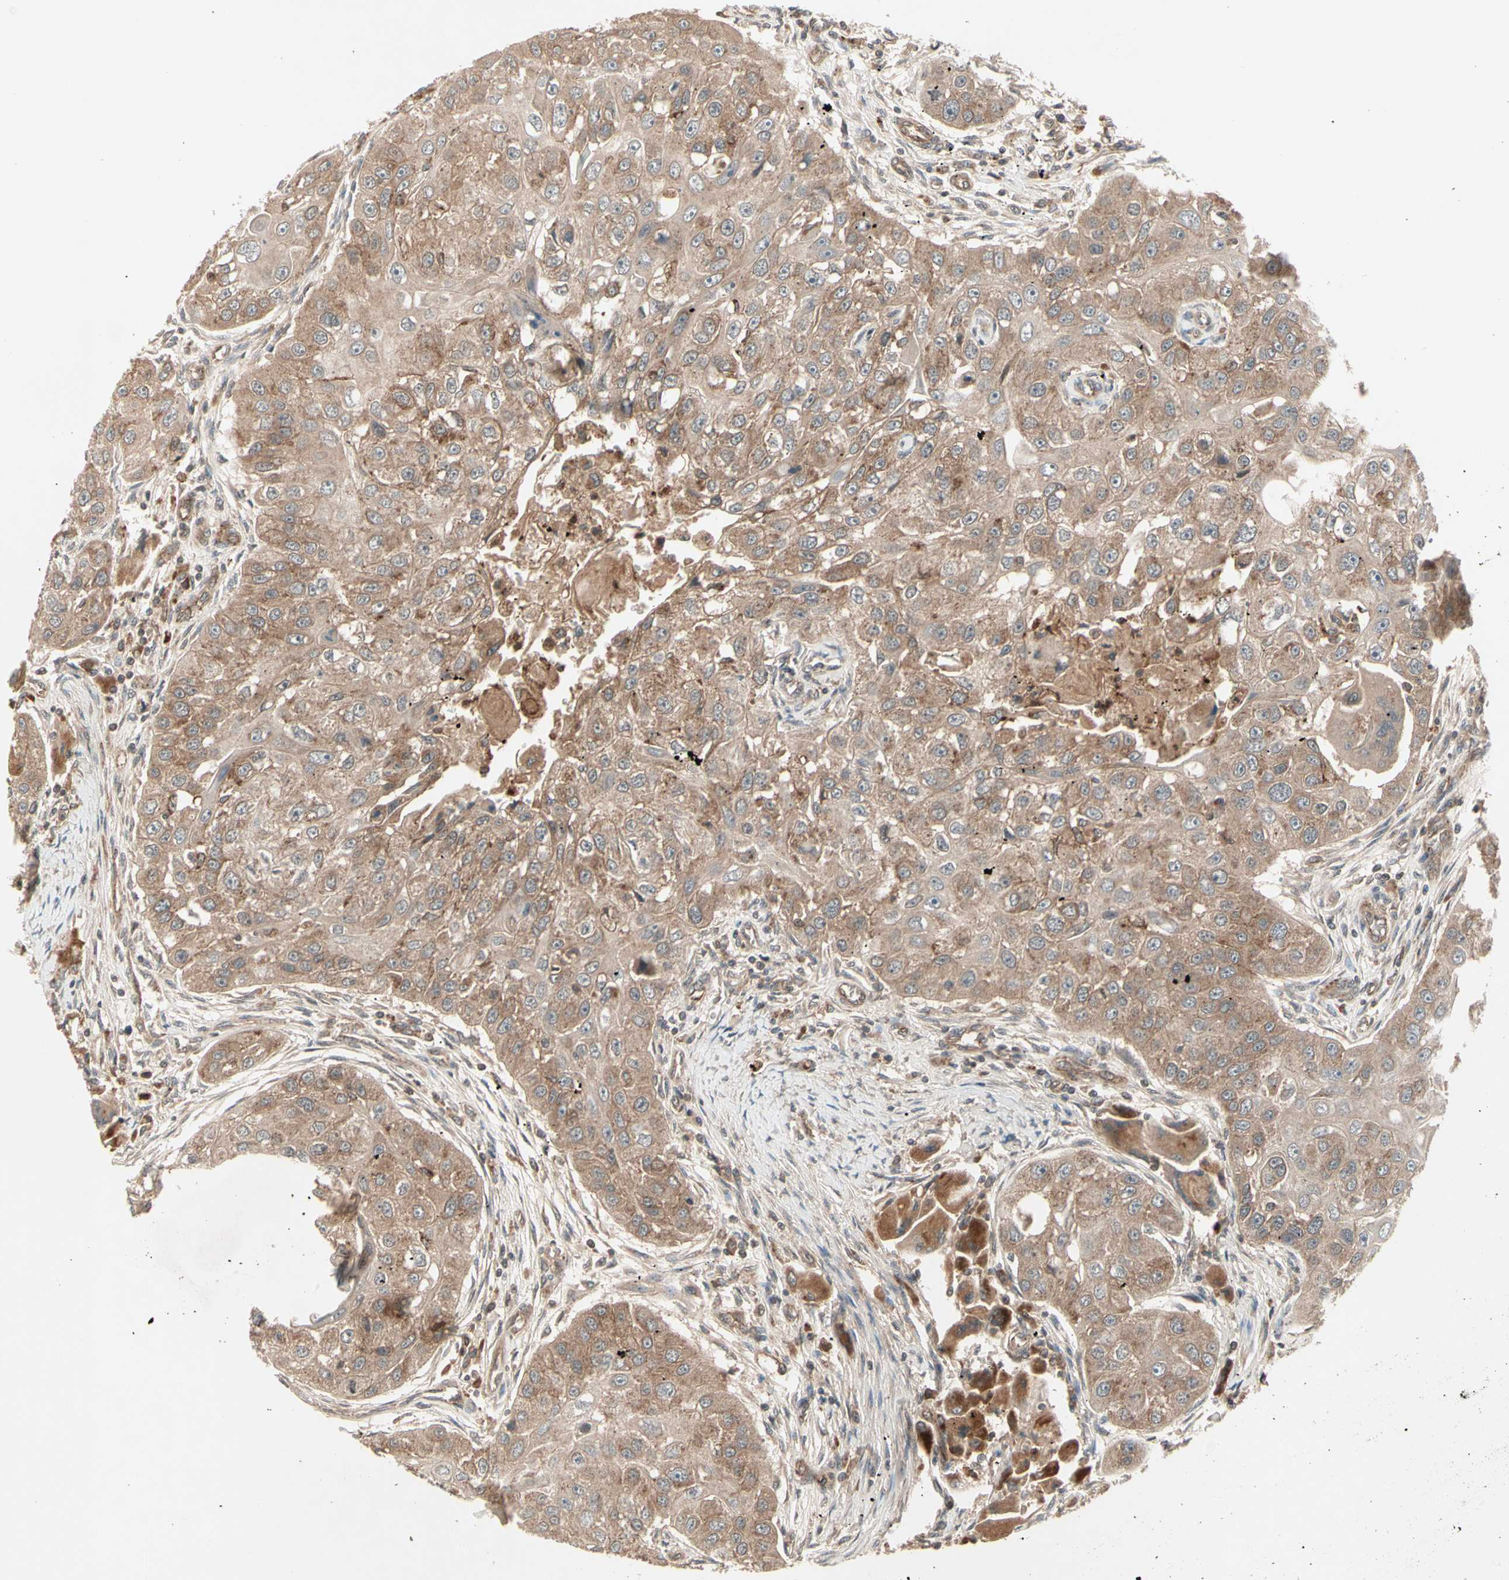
{"staining": {"intensity": "moderate", "quantity": ">75%", "location": "cytoplasmic/membranous"}, "tissue": "head and neck cancer", "cell_type": "Tumor cells", "image_type": "cancer", "snomed": [{"axis": "morphology", "description": "Normal tissue, NOS"}, {"axis": "morphology", "description": "Squamous cell carcinoma, NOS"}, {"axis": "topography", "description": "Skeletal muscle"}, {"axis": "topography", "description": "Head-Neck"}], "caption": "Immunohistochemical staining of squamous cell carcinoma (head and neck) reveals medium levels of moderate cytoplasmic/membranous protein staining in approximately >75% of tumor cells.", "gene": "FLOT1", "patient": {"sex": "male", "age": 51}}